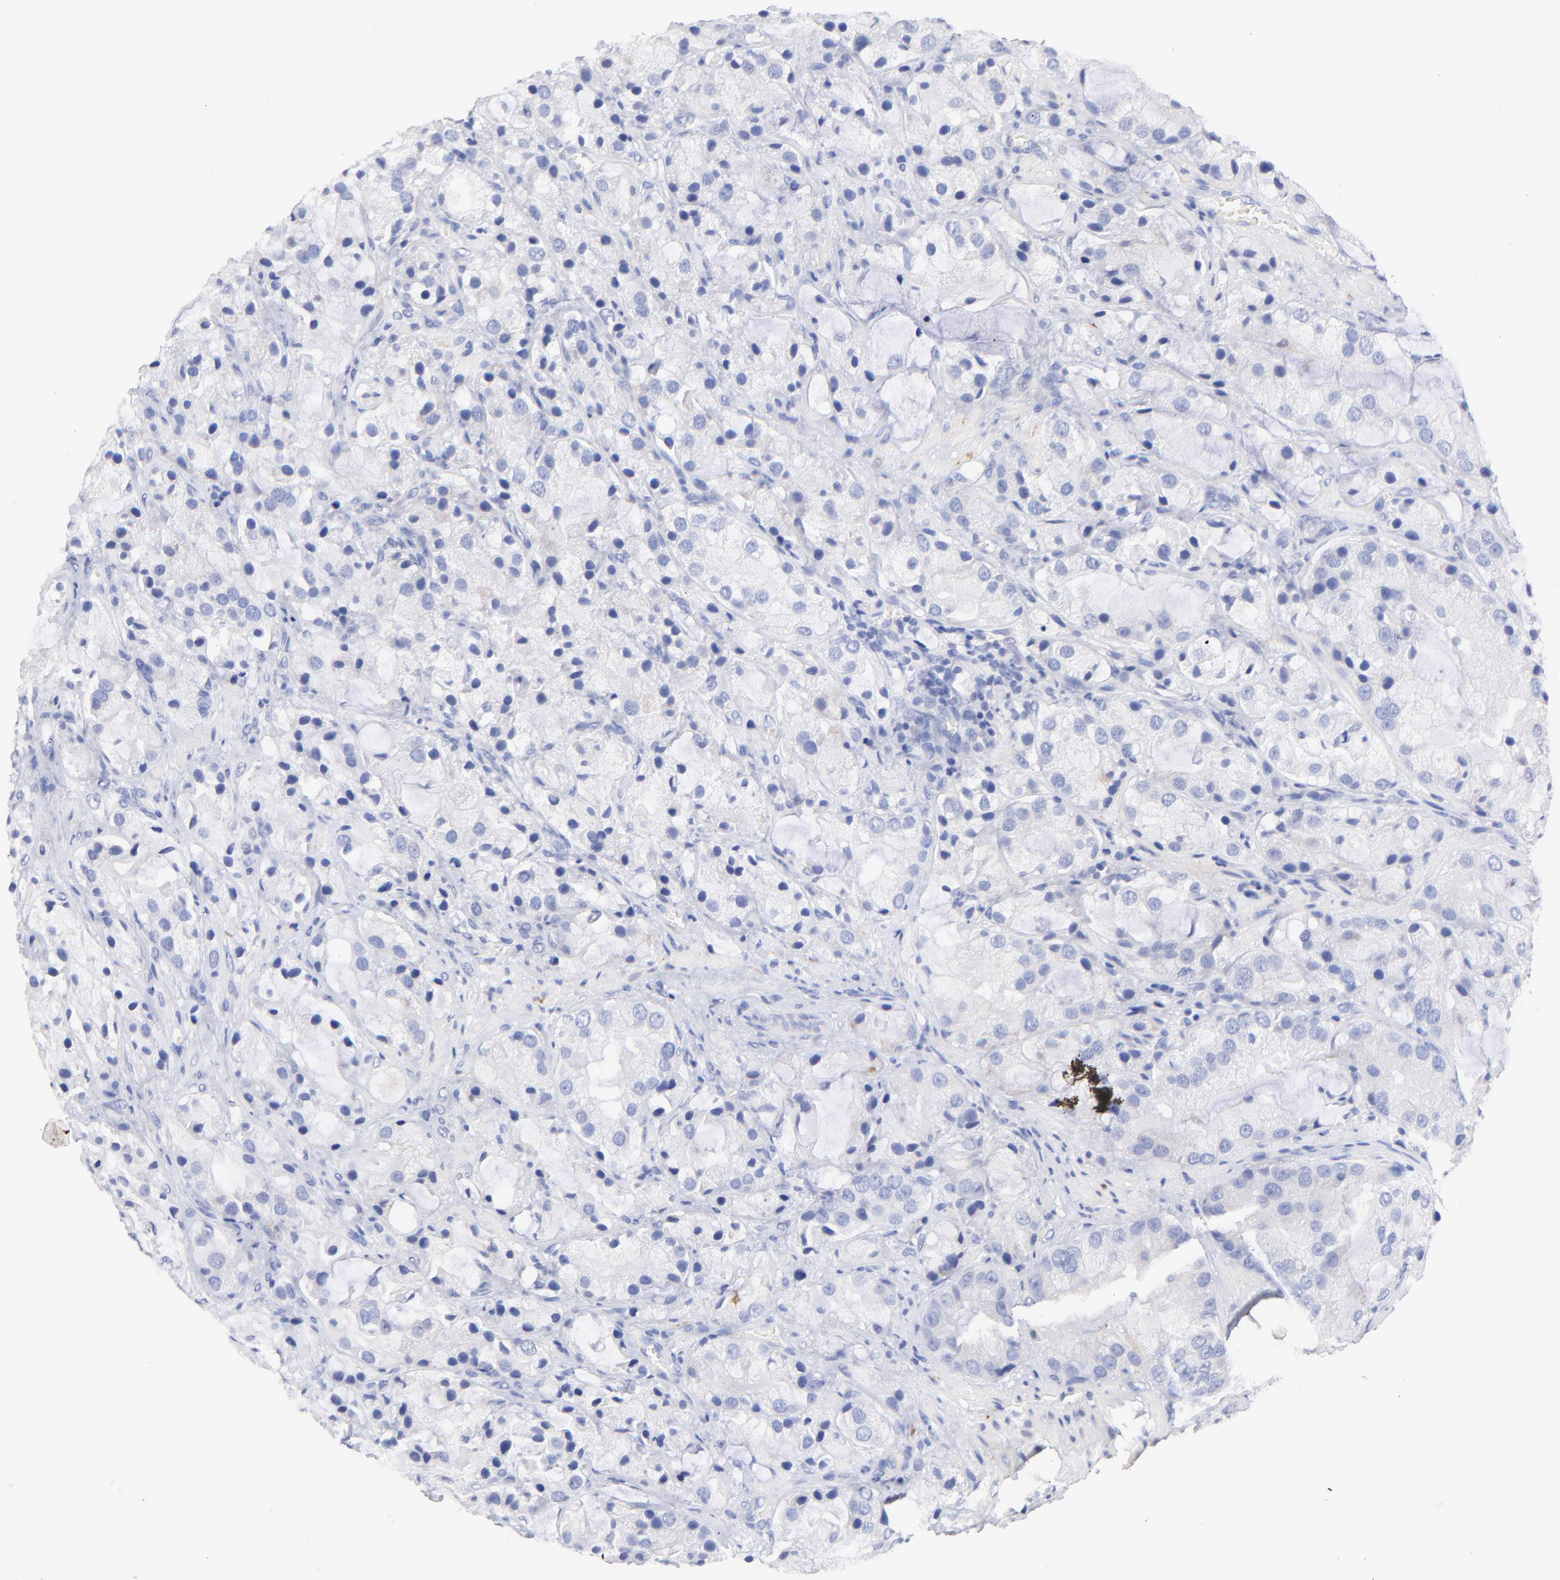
{"staining": {"intensity": "negative", "quantity": "none", "location": "none"}, "tissue": "prostate cancer", "cell_type": "Tumor cells", "image_type": "cancer", "snomed": [{"axis": "morphology", "description": "Adenocarcinoma, High grade"}, {"axis": "topography", "description": "Prostate"}], "caption": "A histopathology image of prostate high-grade adenocarcinoma stained for a protein shows no brown staining in tumor cells.", "gene": "HORMAD2", "patient": {"sex": "male", "age": 70}}